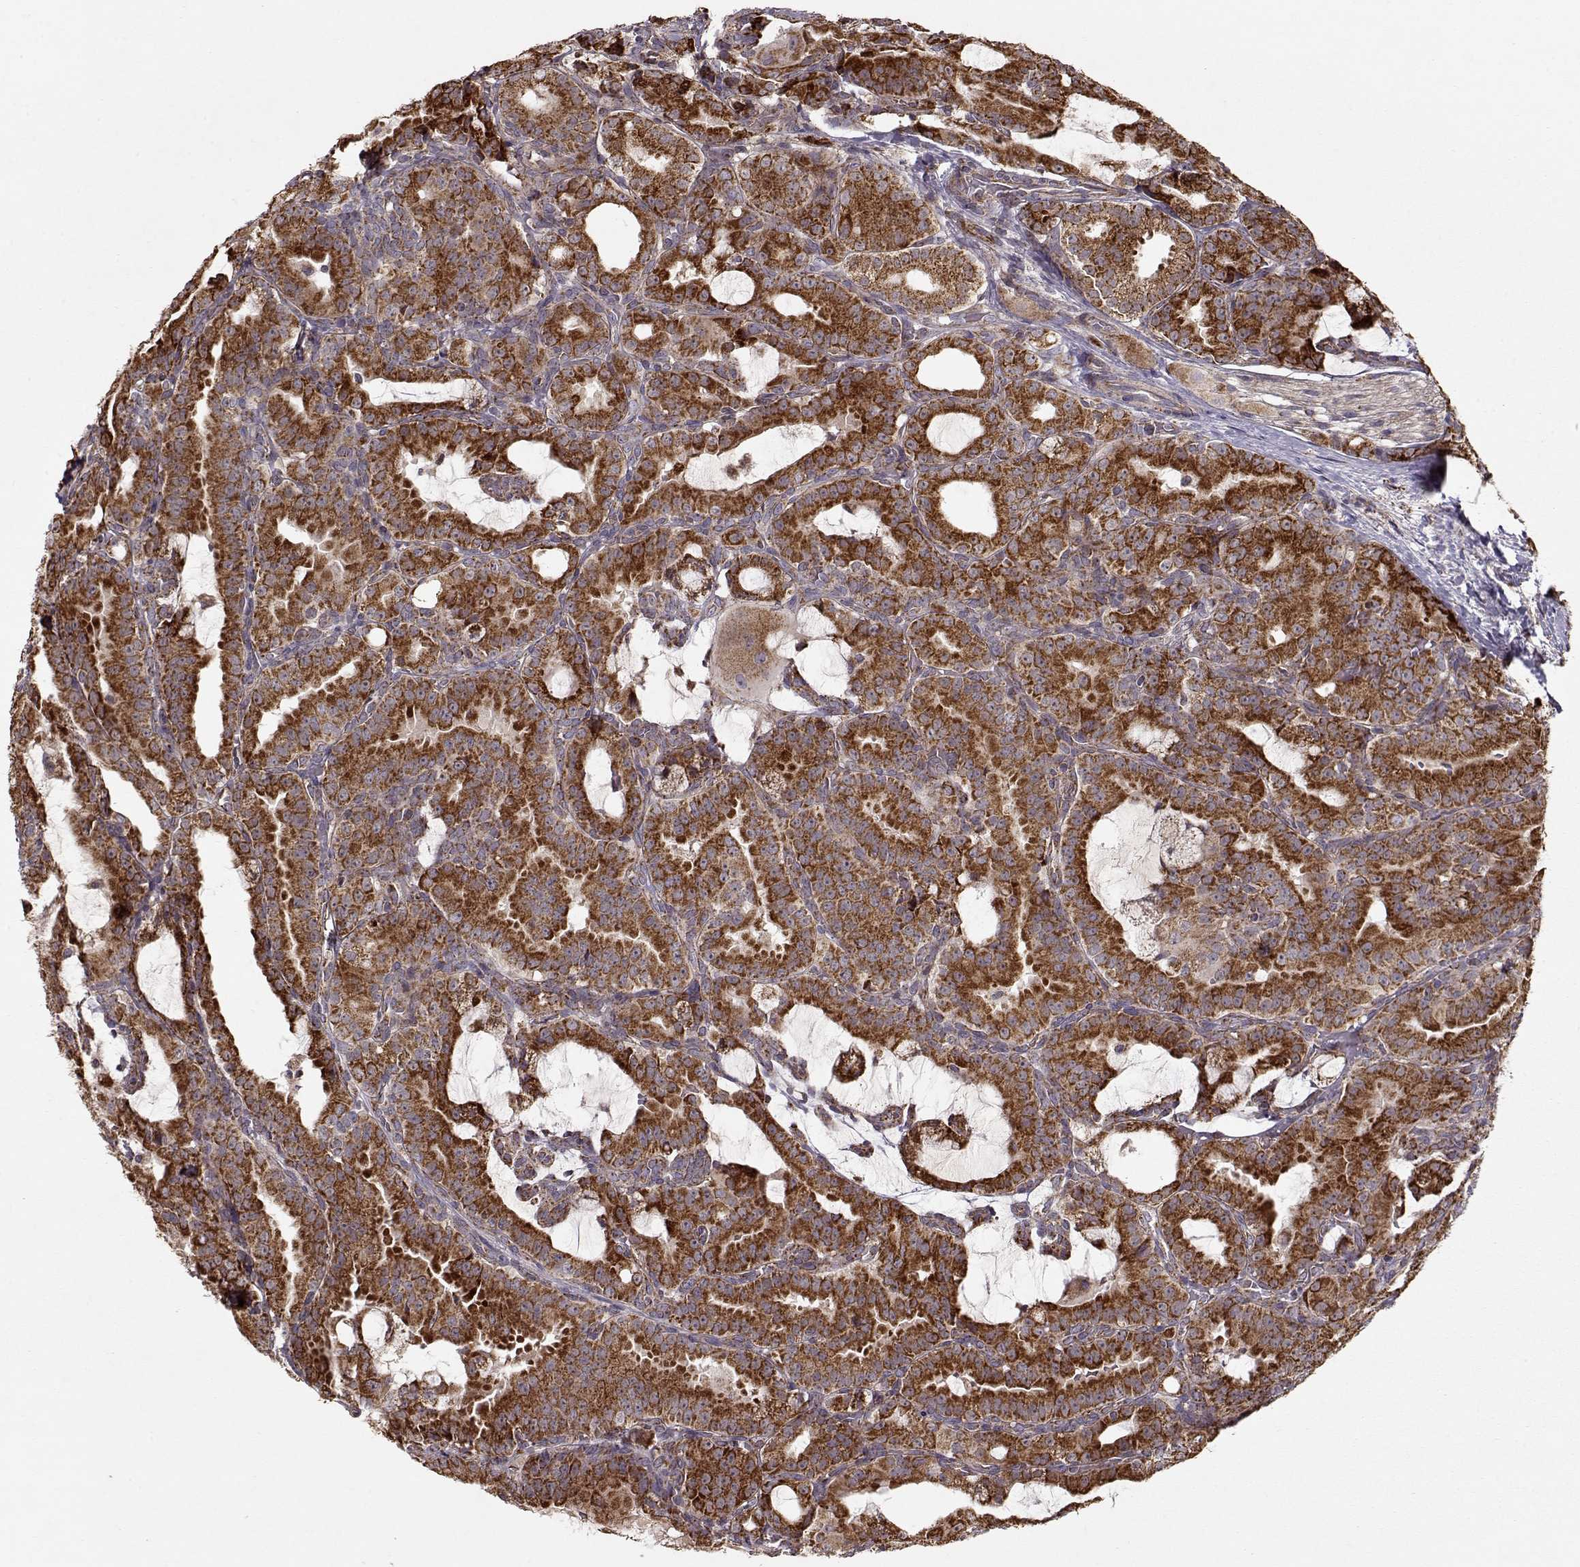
{"staining": {"intensity": "strong", "quantity": ">75%", "location": "cytoplasmic/membranous"}, "tissue": "prostate cancer", "cell_type": "Tumor cells", "image_type": "cancer", "snomed": [{"axis": "morphology", "description": "Adenocarcinoma, NOS"}, {"axis": "morphology", "description": "Adenocarcinoma, High grade"}, {"axis": "topography", "description": "Prostate"}], "caption": "An immunohistochemistry (IHC) photomicrograph of neoplastic tissue is shown. Protein staining in brown labels strong cytoplasmic/membranous positivity in high-grade adenocarcinoma (prostate) within tumor cells.", "gene": "CMTM3", "patient": {"sex": "male", "age": 64}}